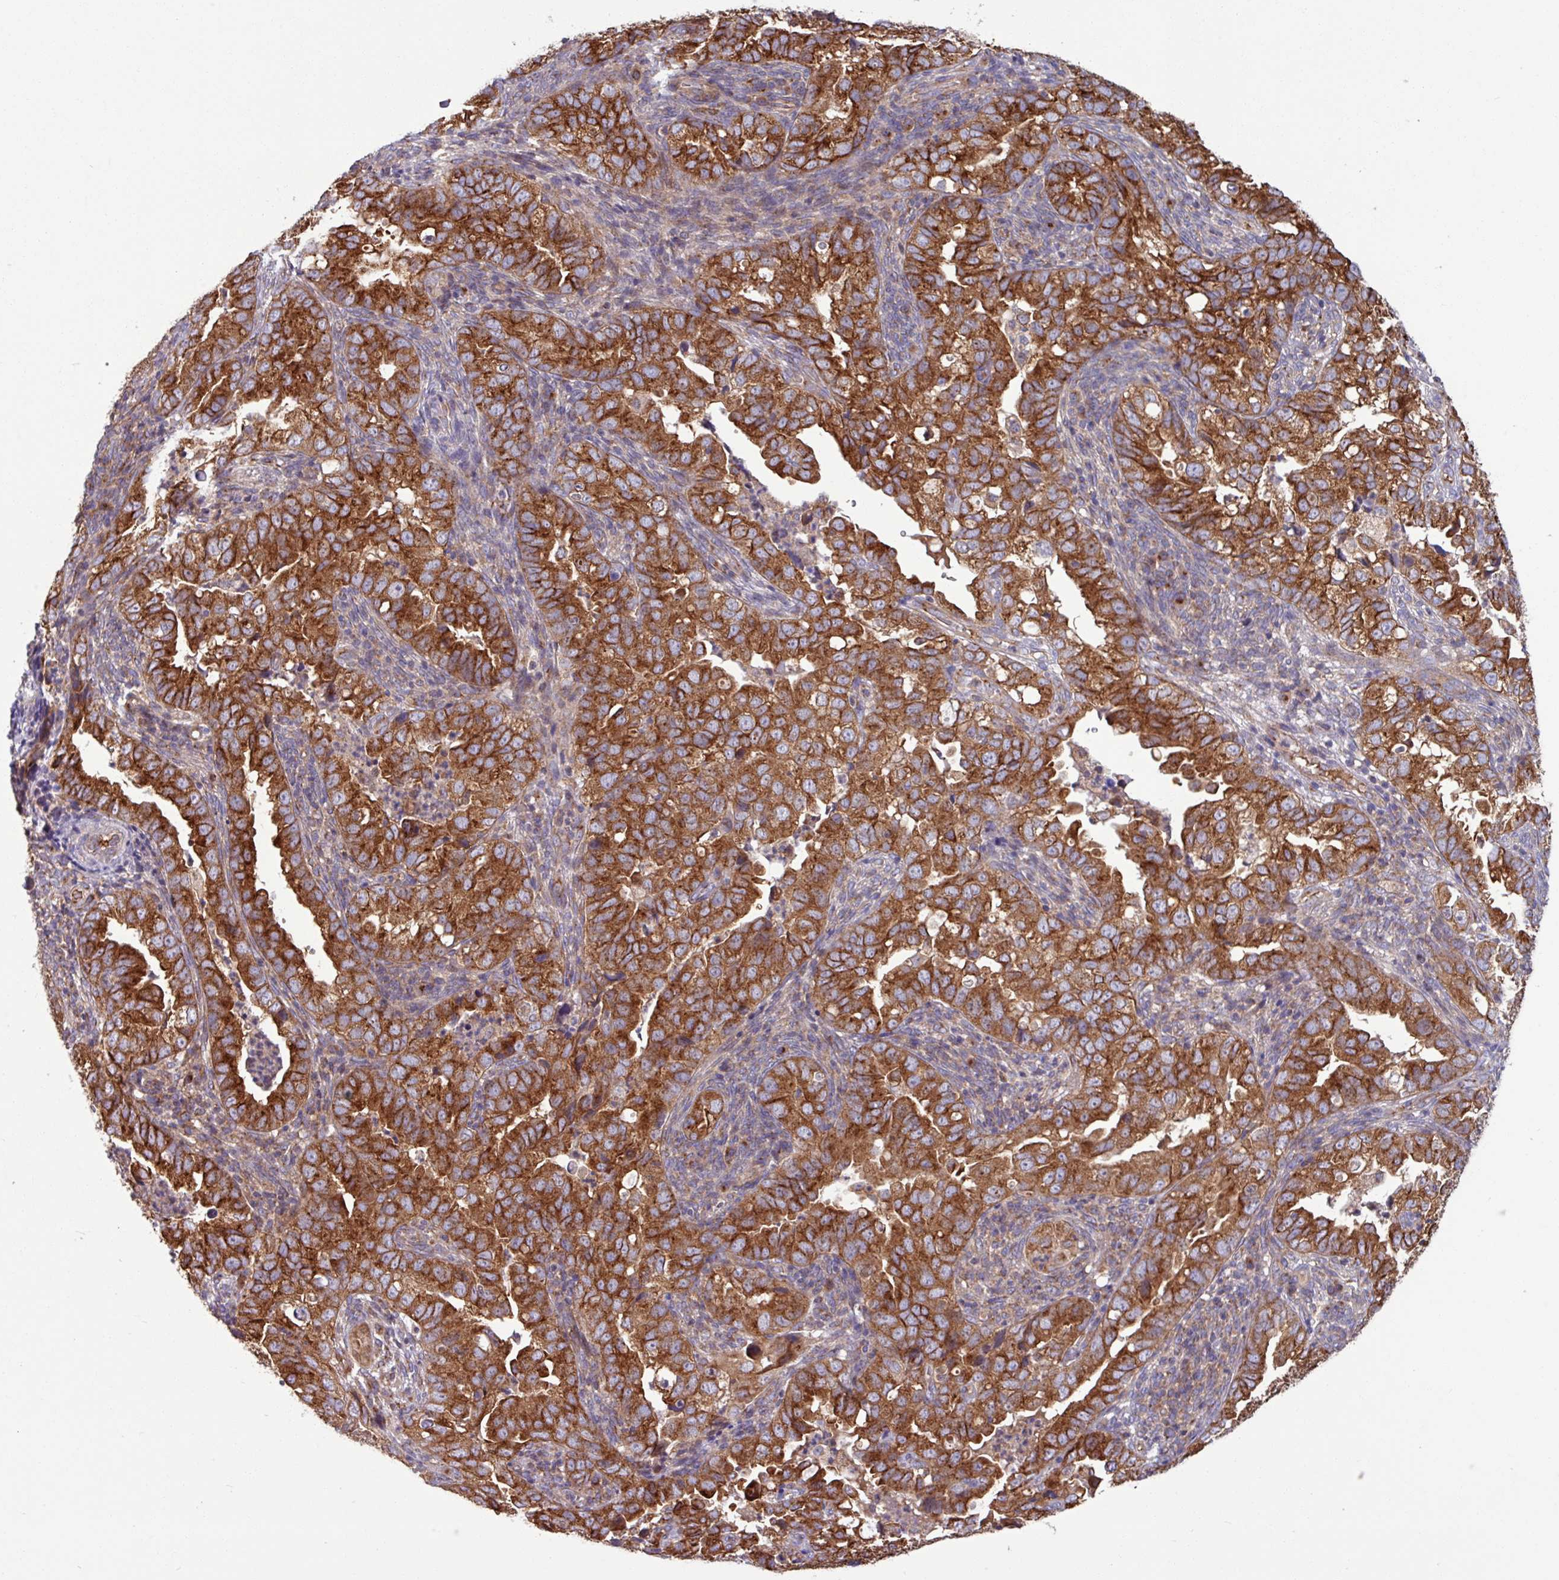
{"staining": {"intensity": "strong", "quantity": ">75%", "location": "cytoplasmic/membranous"}, "tissue": "endometrial cancer", "cell_type": "Tumor cells", "image_type": "cancer", "snomed": [{"axis": "morphology", "description": "Adenocarcinoma, NOS"}, {"axis": "topography", "description": "Endometrium"}], "caption": "The histopathology image demonstrates staining of endometrial cancer (adenocarcinoma), revealing strong cytoplasmic/membranous protein expression (brown color) within tumor cells. (brown staining indicates protein expression, while blue staining denotes nuclei).", "gene": "LSM12", "patient": {"sex": "female", "age": 57}}